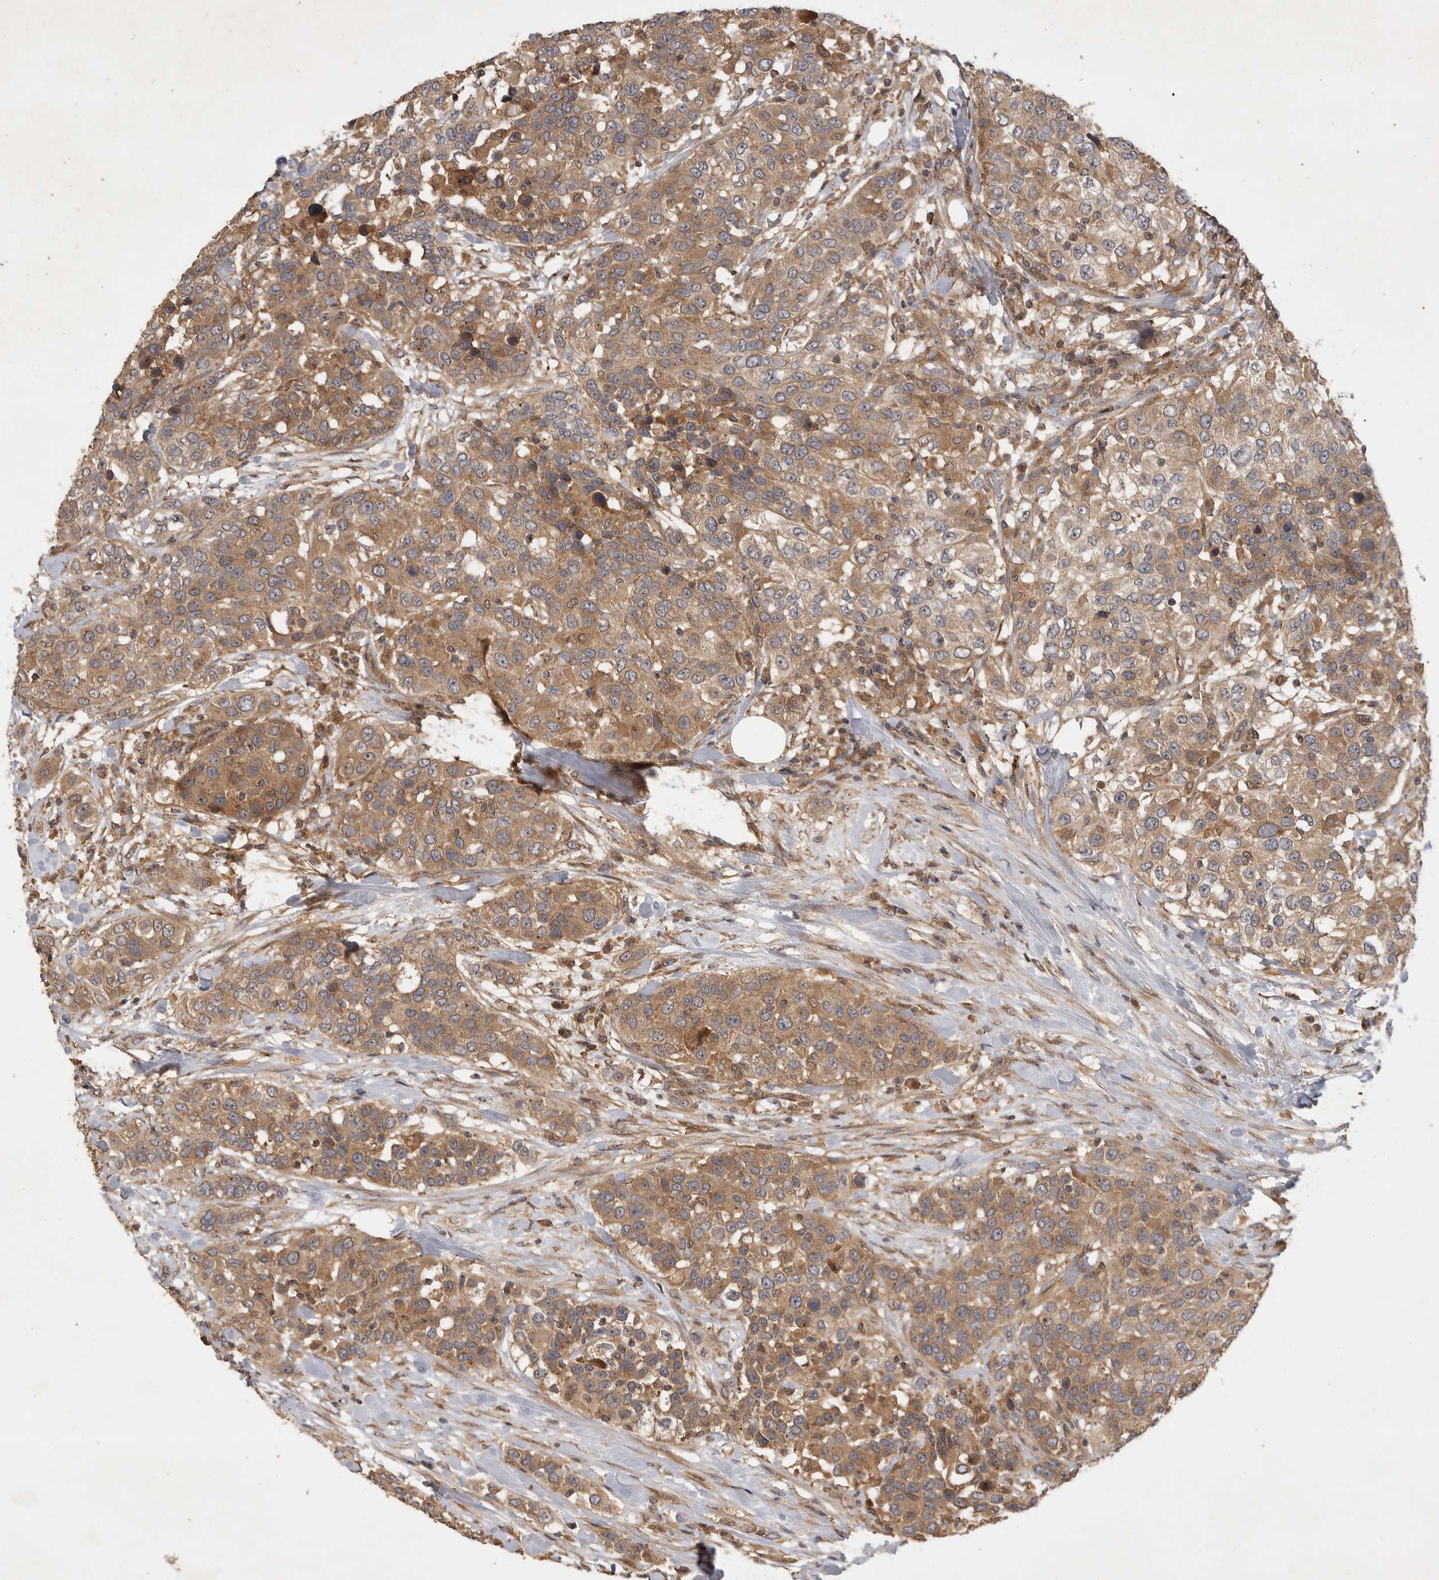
{"staining": {"intensity": "moderate", "quantity": ">75%", "location": "cytoplasmic/membranous"}, "tissue": "urothelial cancer", "cell_type": "Tumor cells", "image_type": "cancer", "snomed": [{"axis": "morphology", "description": "Urothelial carcinoma, High grade"}, {"axis": "topography", "description": "Urinary bladder"}], "caption": "Protein staining by IHC displays moderate cytoplasmic/membranous expression in about >75% of tumor cells in urothelial cancer.", "gene": "ZNF232", "patient": {"sex": "female", "age": 80}}